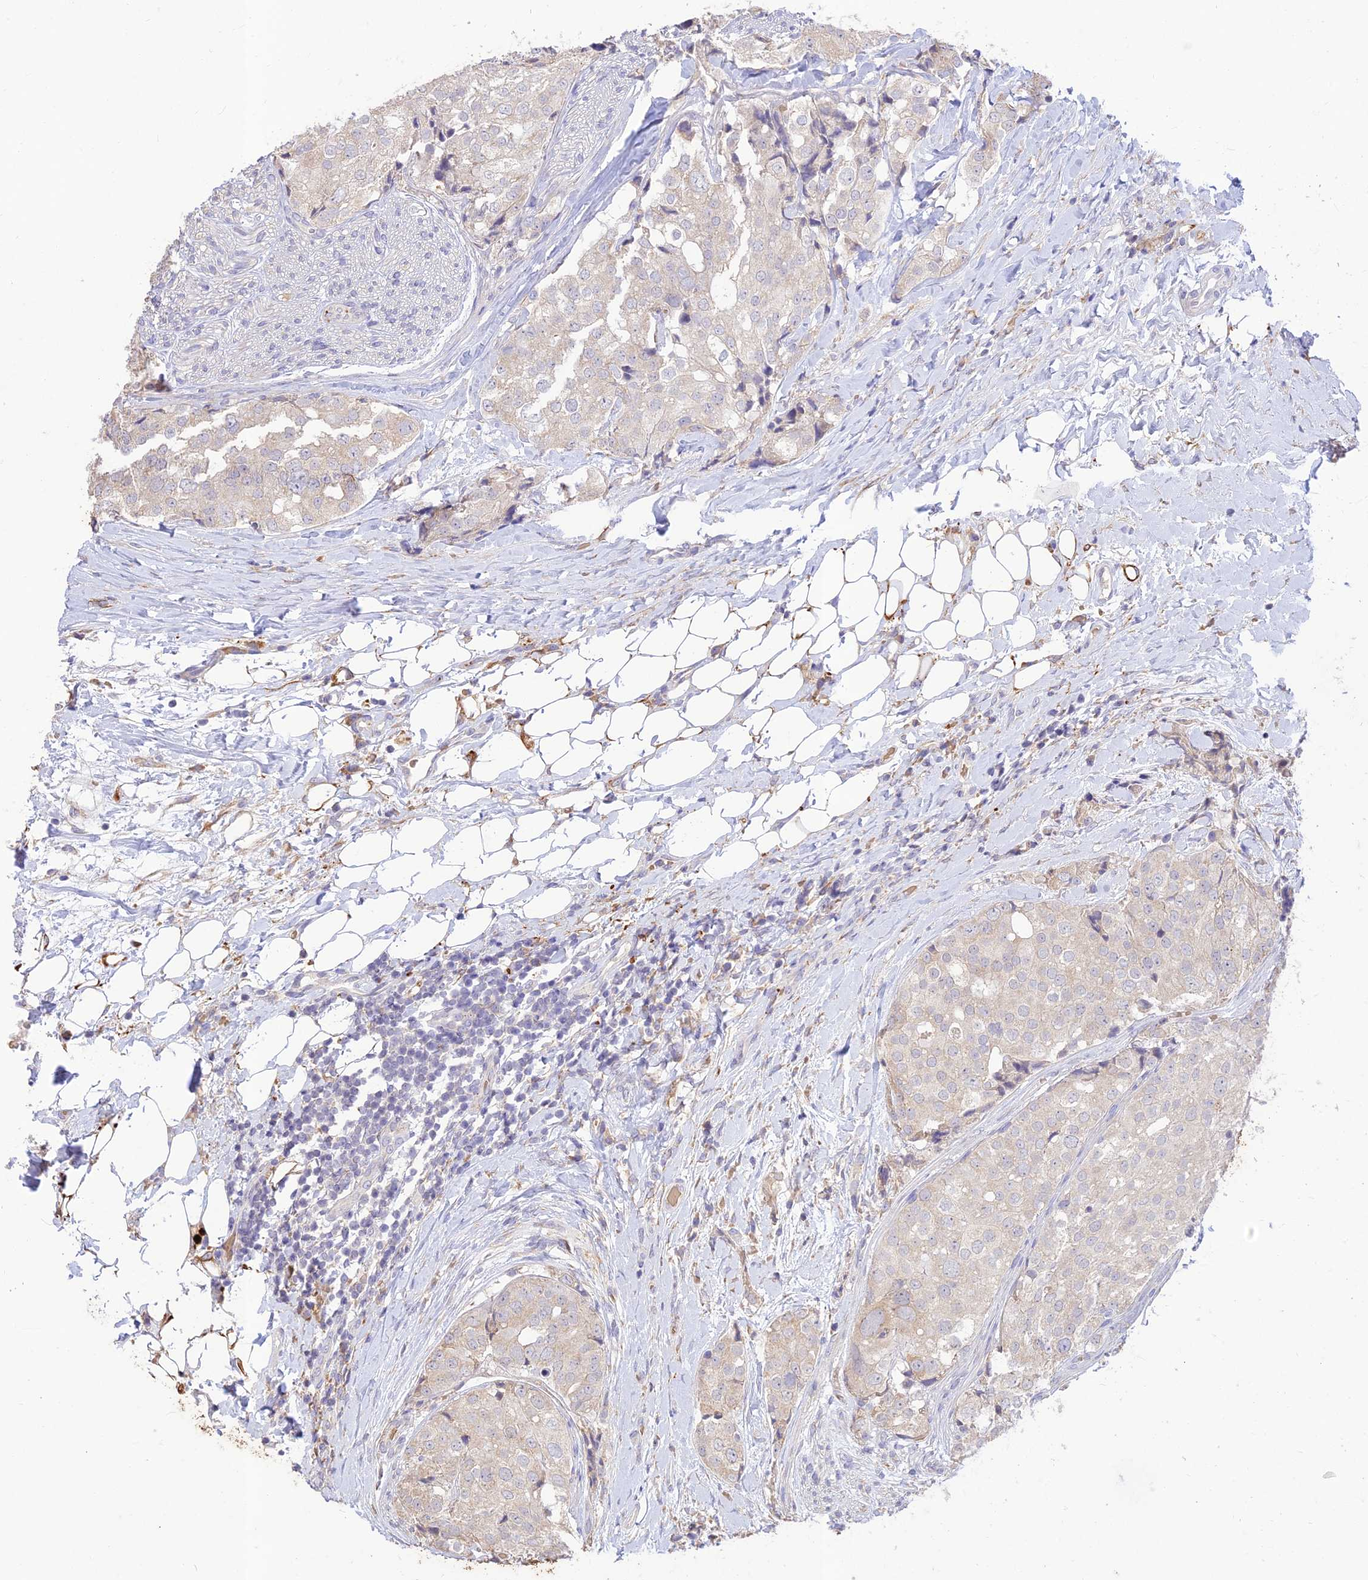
{"staining": {"intensity": "weak", "quantity": "<25%", "location": "cytoplasmic/membranous"}, "tissue": "prostate cancer", "cell_type": "Tumor cells", "image_type": "cancer", "snomed": [{"axis": "morphology", "description": "Adenocarcinoma, High grade"}, {"axis": "topography", "description": "Prostate"}], "caption": "This is a photomicrograph of immunohistochemistry (IHC) staining of prostate cancer, which shows no expression in tumor cells. The staining is performed using DAB brown chromogen with nuclei counter-stained in using hematoxylin.", "gene": "PPP1R11", "patient": {"sex": "male", "age": 49}}